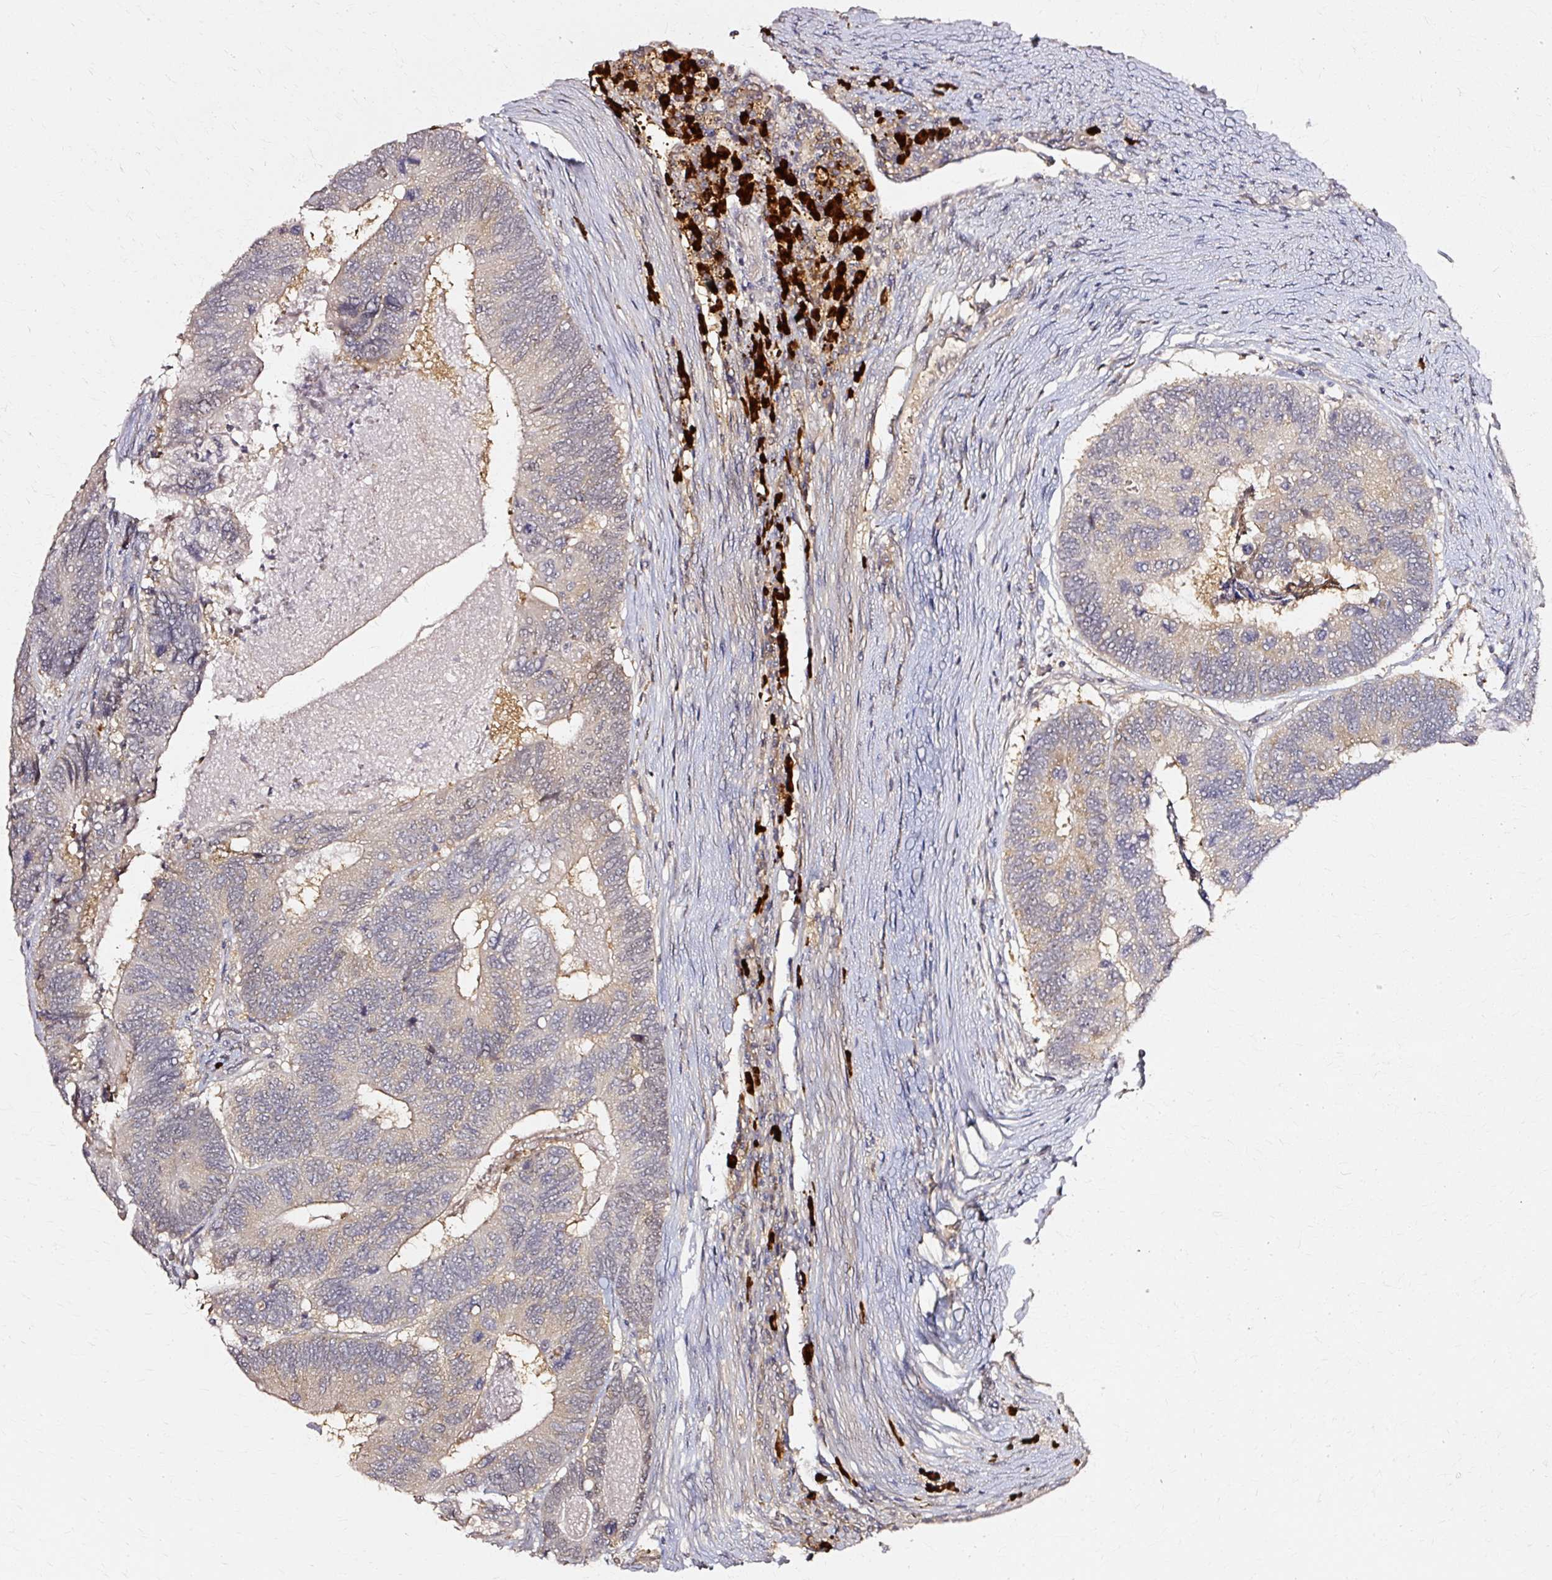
{"staining": {"intensity": "negative", "quantity": "none", "location": "none"}, "tissue": "colorectal cancer", "cell_type": "Tumor cells", "image_type": "cancer", "snomed": [{"axis": "morphology", "description": "Adenocarcinoma, NOS"}, {"axis": "topography", "description": "Colon"}], "caption": "Immunohistochemistry of colorectal adenocarcinoma demonstrates no expression in tumor cells.", "gene": "RGPD5", "patient": {"sex": "female", "age": 67}}